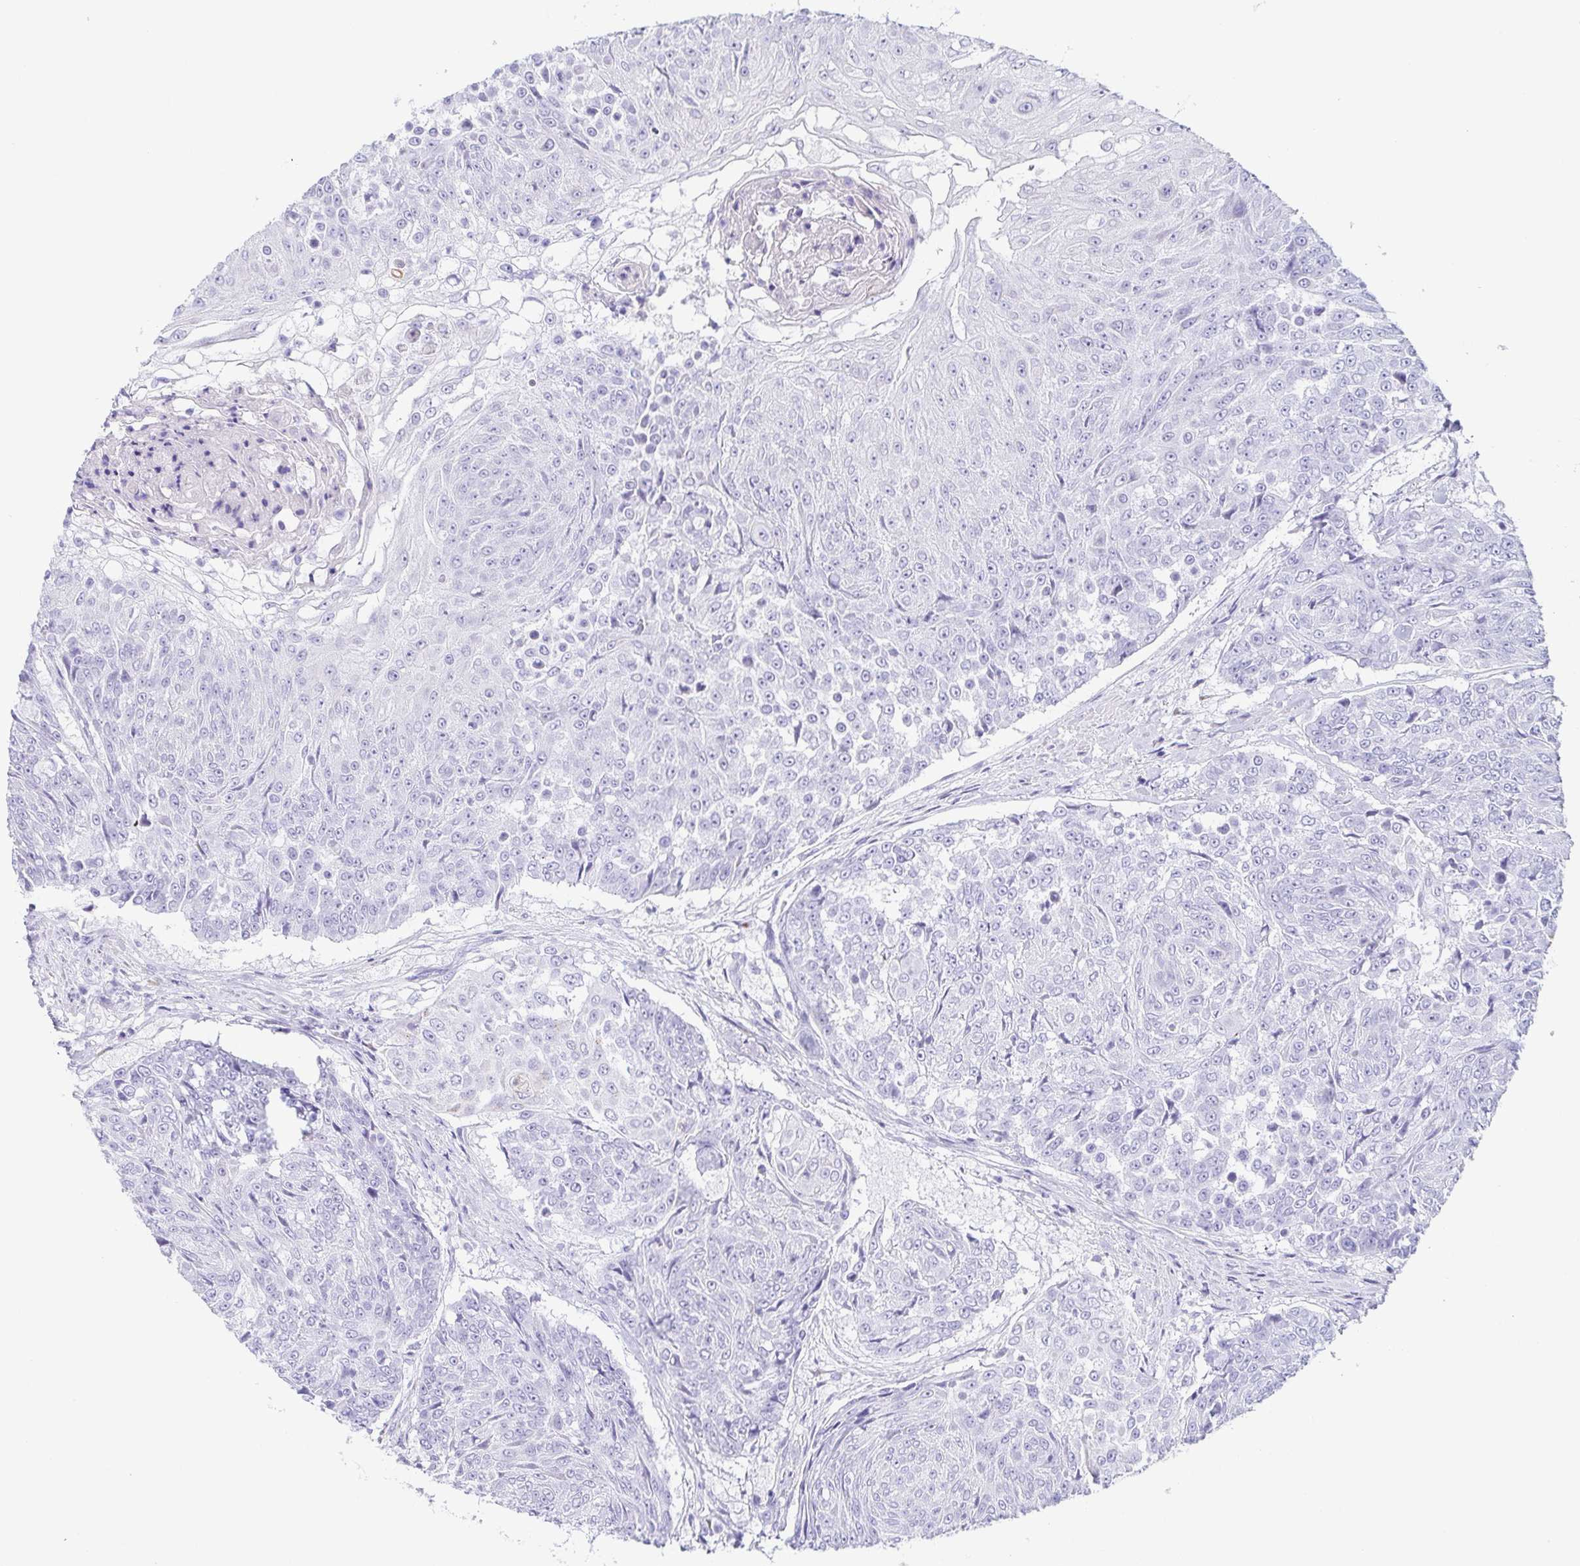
{"staining": {"intensity": "moderate", "quantity": "<25%", "location": "cytoplasmic/membranous"}, "tissue": "urothelial cancer", "cell_type": "Tumor cells", "image_type": "cancer", "snomed": [{"axis": "morphology", "description": "Urothelial carcinoma, High grade"}, {"axis": "topography", "description": "Urinary bladder"}], "caption": "Tumor cells display moderate cytoplasmic/membranous positivity in about <25% of cells in urothelial cancer.", "gene": "LDLRAD1", "patient": {"sex": "female", "age": 63}}